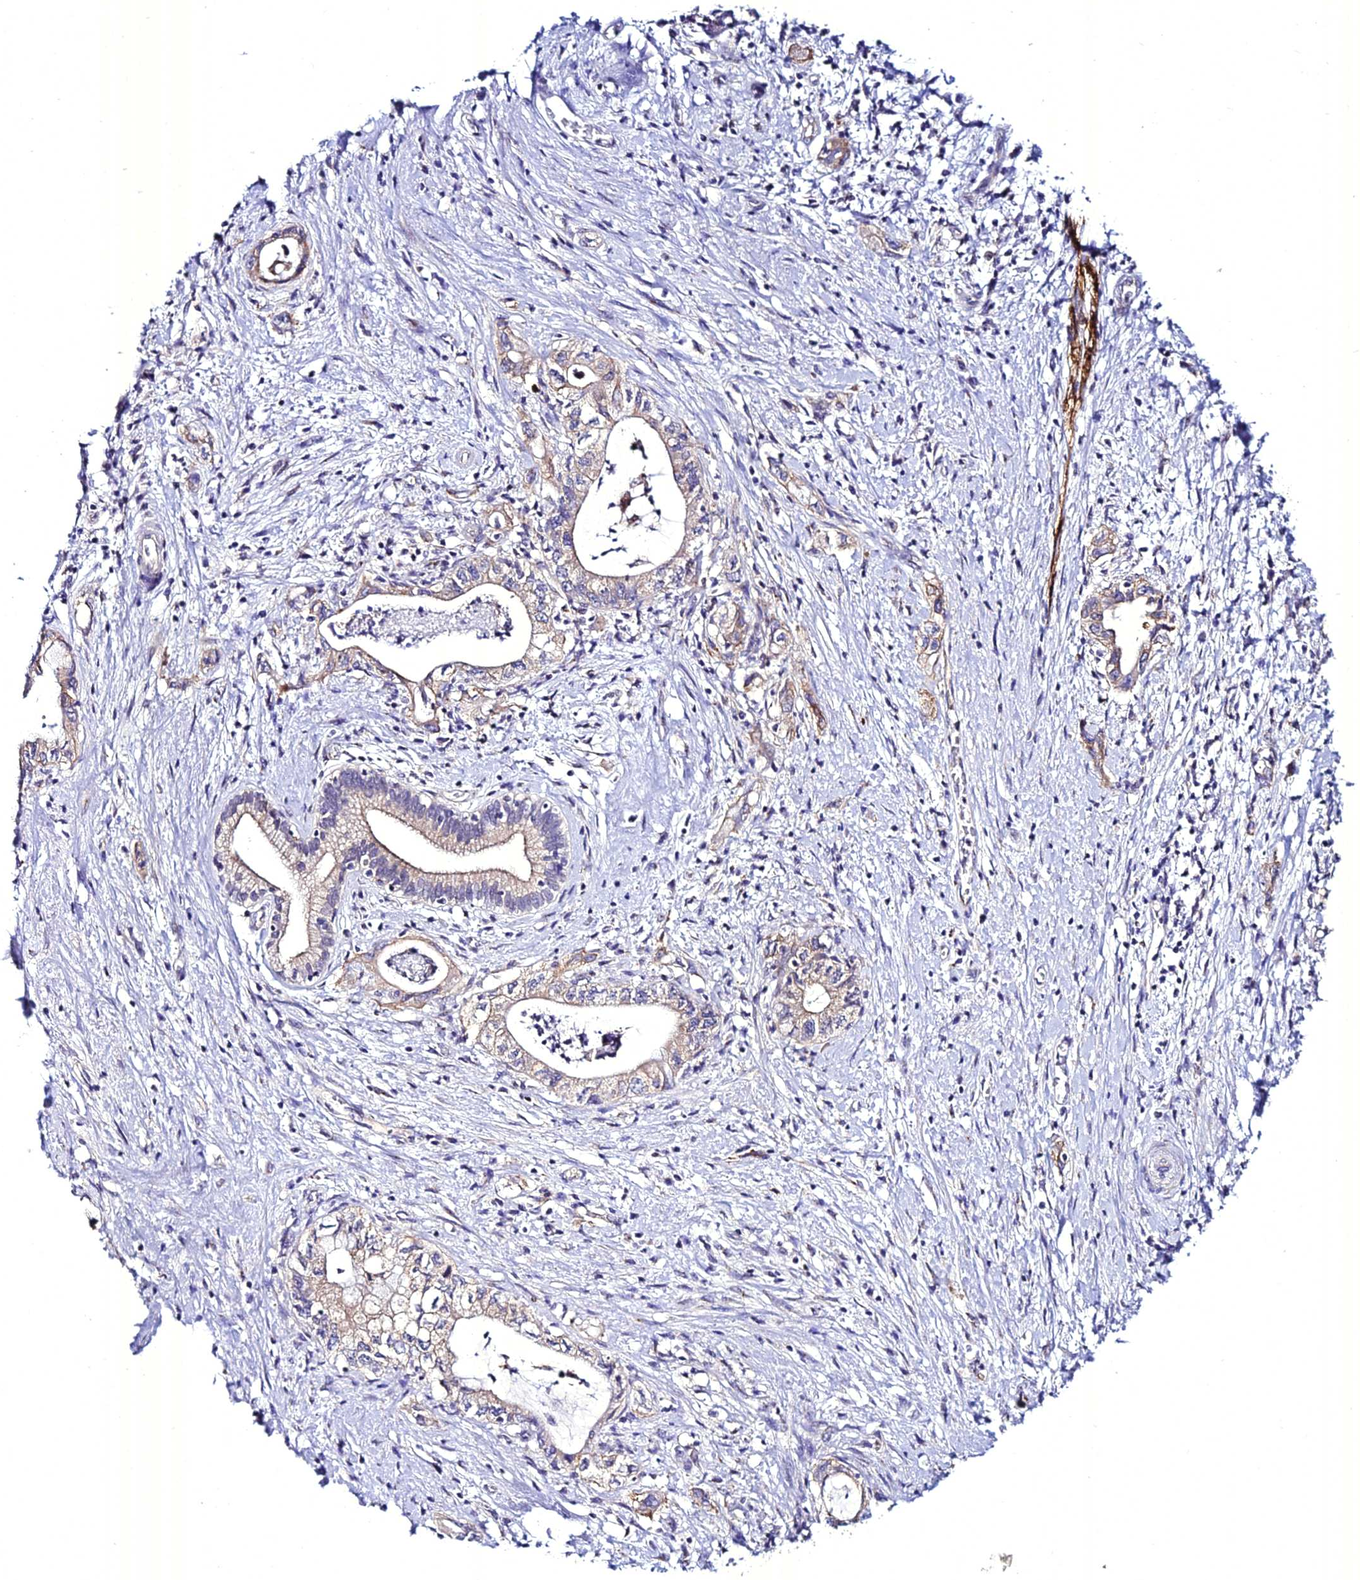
{"staining": {"intensity": "weak", "quantity": "<25%", "location": "cytoplasmic/membranous"}, "tissue": "pancreatic cancer", "cell_type": "Tumor cells", "image_type": "cancer", "snomed": [{"axis": "morphology", "description": "Adenocarcinoma, NOS"}, {"axis": "topography", "description": "Pancreas"}], "caption": "Immunohistochemical staining of adenocarcinoma (pancreatic) demonstrates no significant positivity in tumor cells.", "gene": "ATG16L2", "patient": {"sex": "female", "age": 73}}